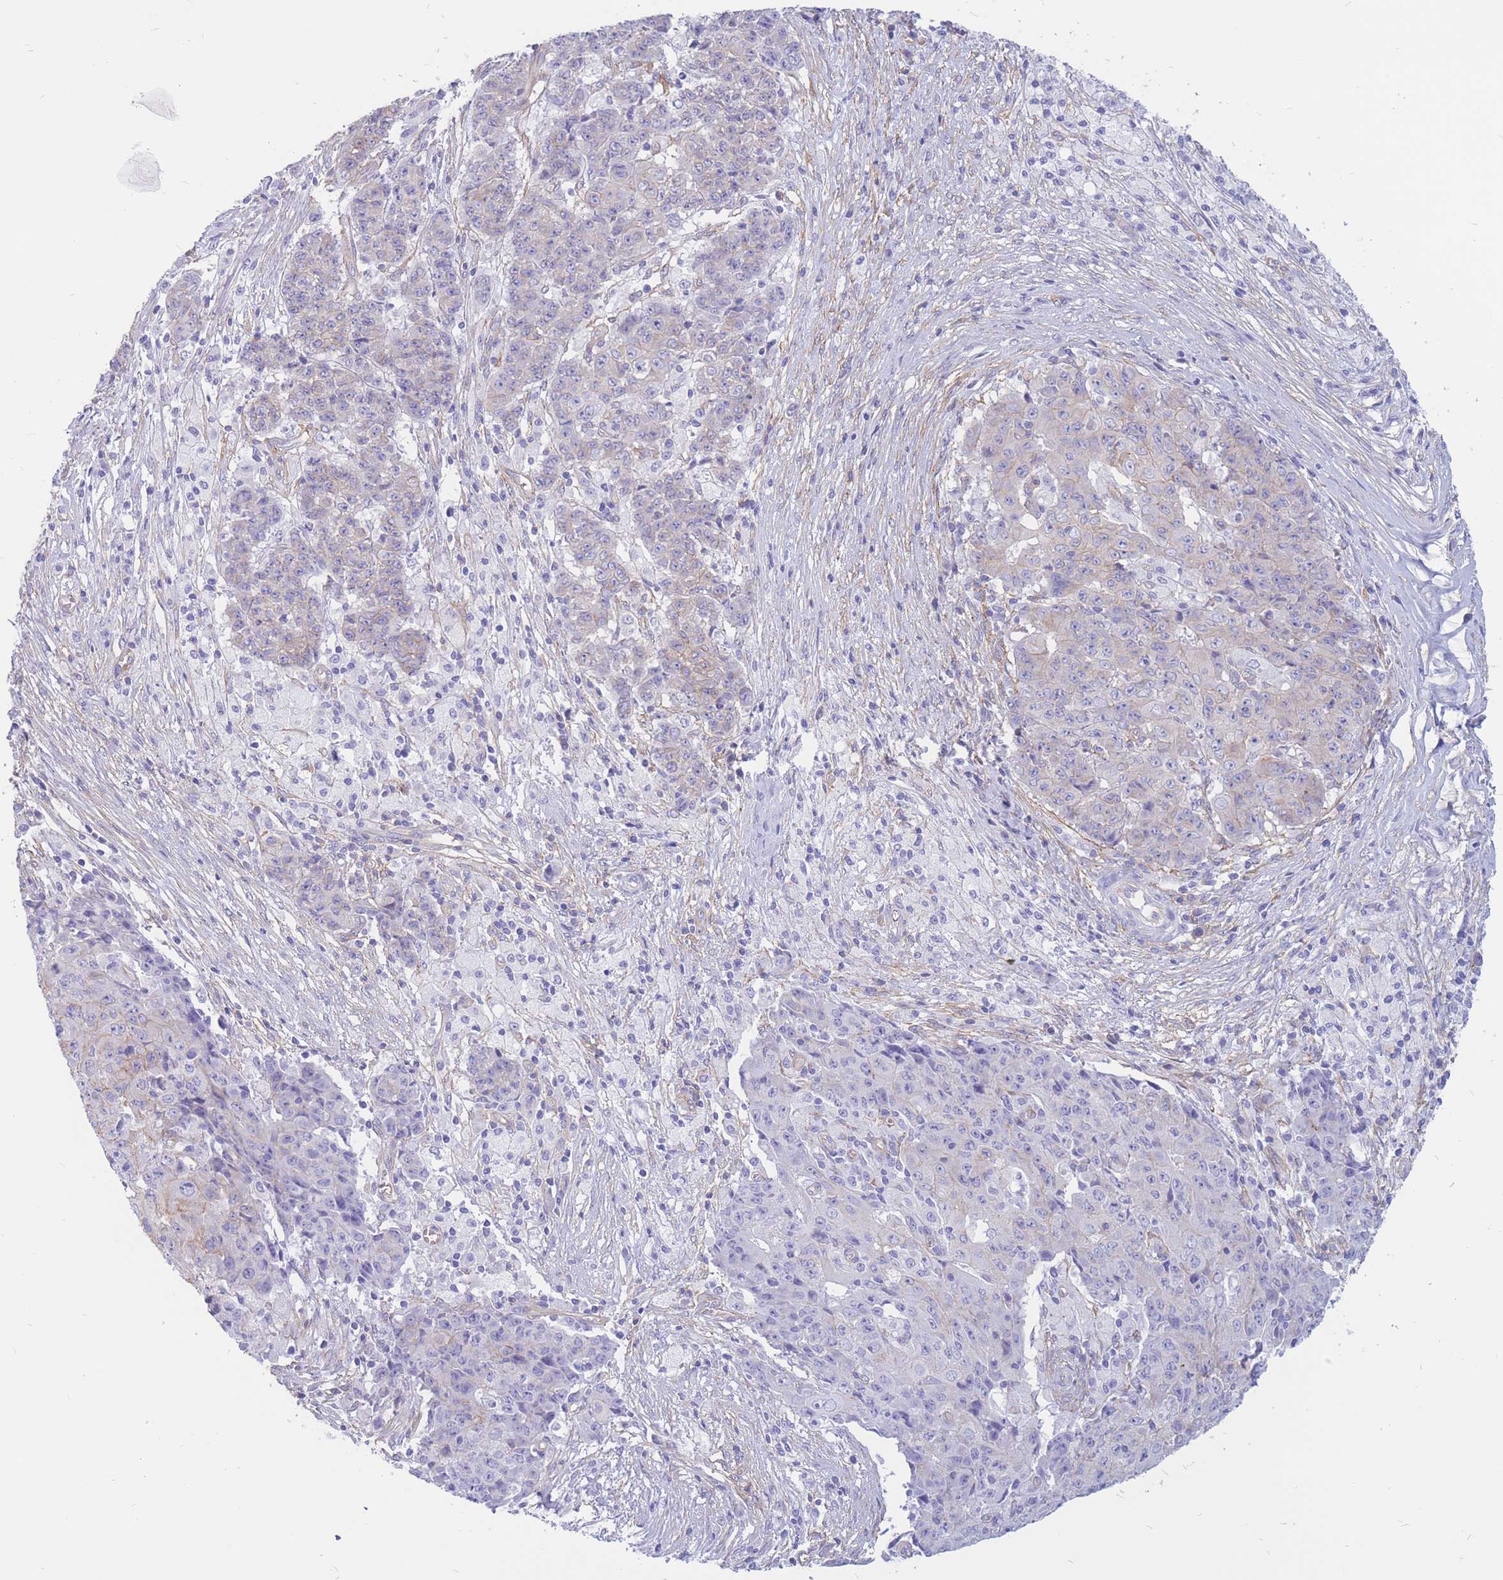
{"staining": {"intensity": "negative", "quantity": "none", "location": "none"}, "tissue": "ovarian cancer", "cell_type": "Tumor cells", "image_type": "cancer", "snomed": [{"axis": "morphology", "description": "Carcinoma, endometroid"}, {"axis": "topography", "description": "Ovary"}], "caption": "An image of human ovarian endometroid carcinoma is negative for staining in tumor cells. (Brightfield microscopy of DAB (3,3'-diaminobenzidine) immunohistochemistry (IHC) at high magnification).", "gene": "ADD2", "patient": {"sex": "female", "age": 42}}